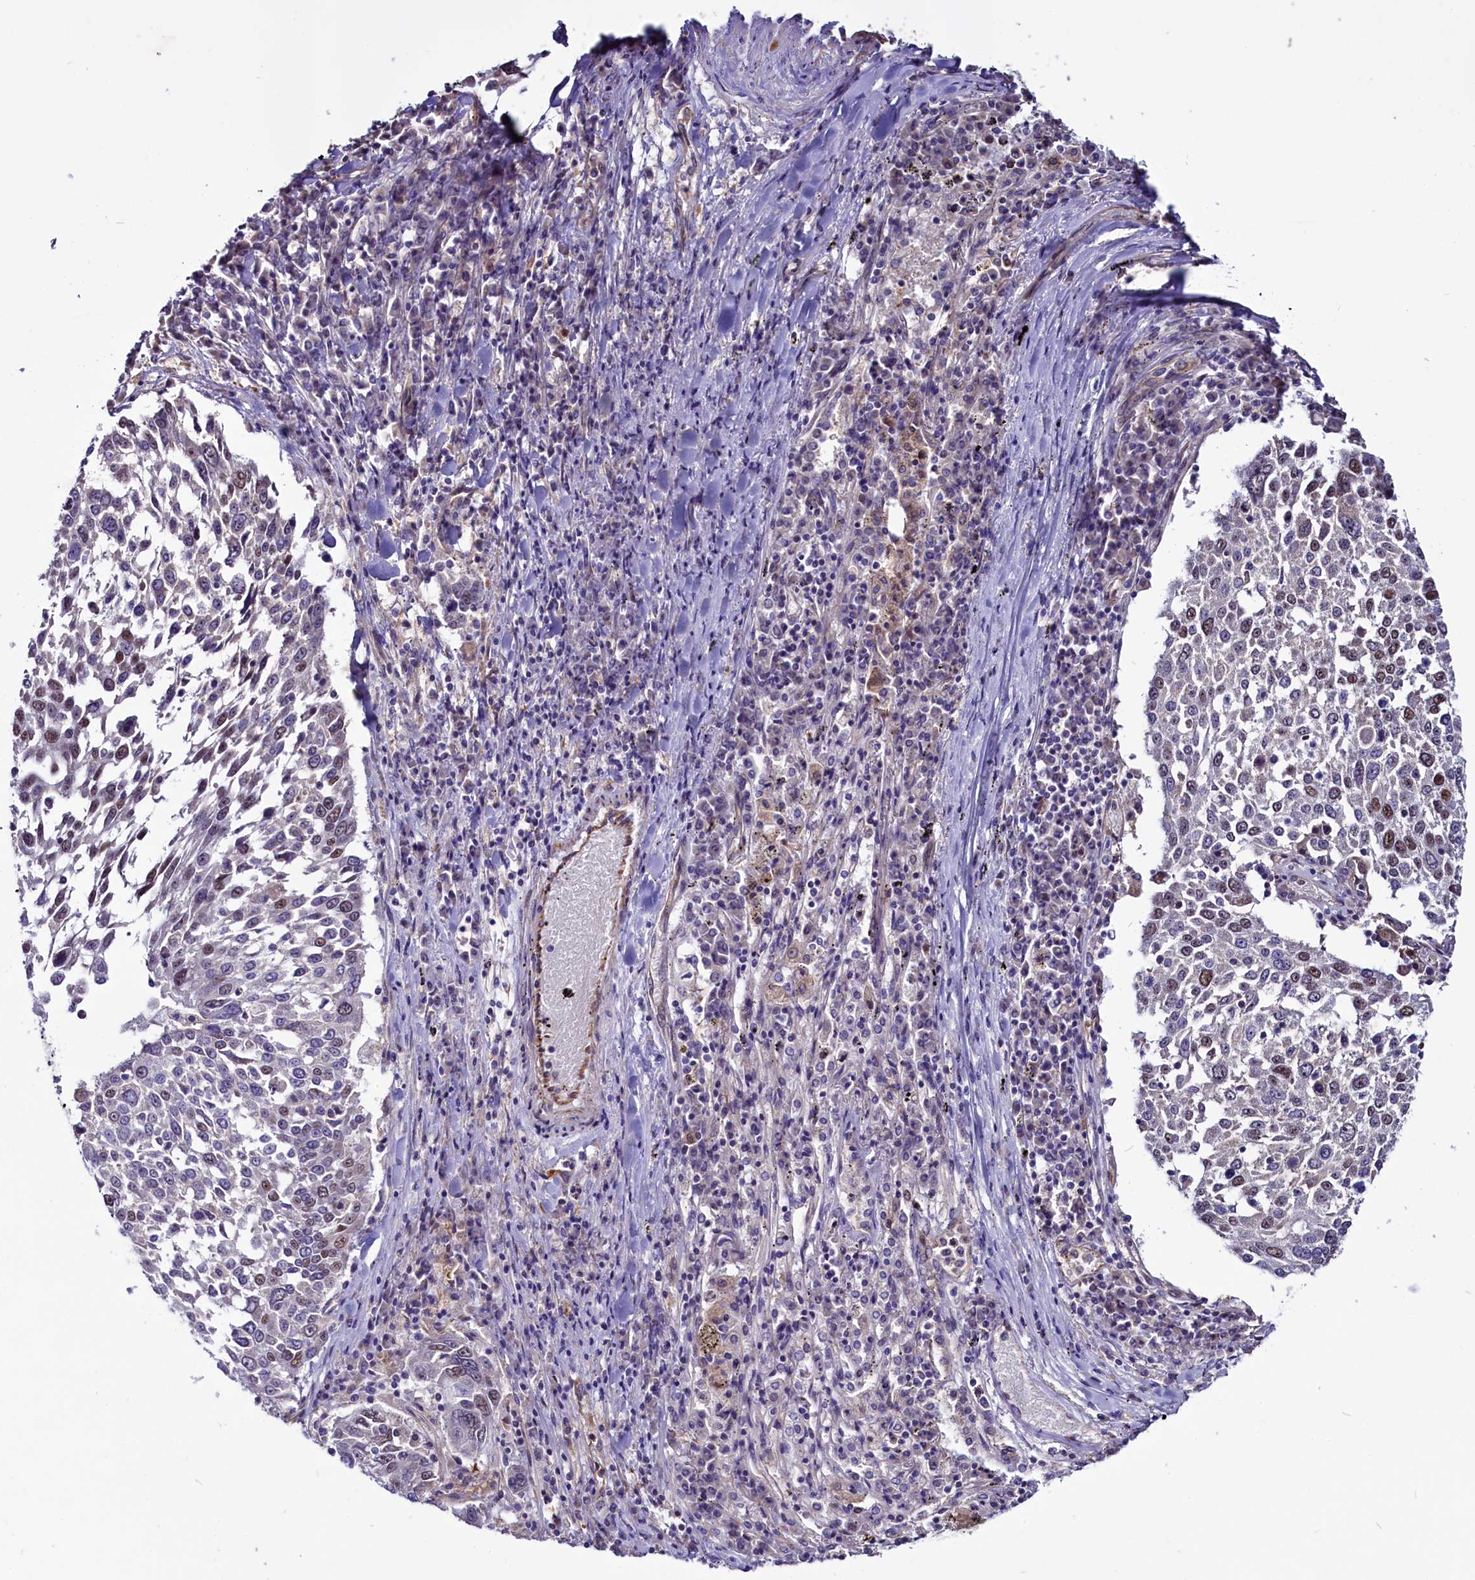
{"staining": {"intensity": "moderate", "quantity": "<25%", "location": "nuclear"}, "tissue": "lung cancer", "cell_type": "Tumor cells", "image_type": "cancer", "snomed": [{"axis": "morphology", "description": "Squamous cell carcinoma, NOS"}, {"axis": "topography", "description": "Lung"}], "caption": "Lung squamous cell carcinoma was stained to show a protein in brown. There is low levels of moderate nuclear staining in about <25% of tumor cells. The staining was performed using DAB (3,3'-diaminobenzidine), with brown indicating positive protein expression. Nuclei are stained blue with hematoxylin.", "gene": "PDILT", "patient": {"sex": "male", "age": 65}}